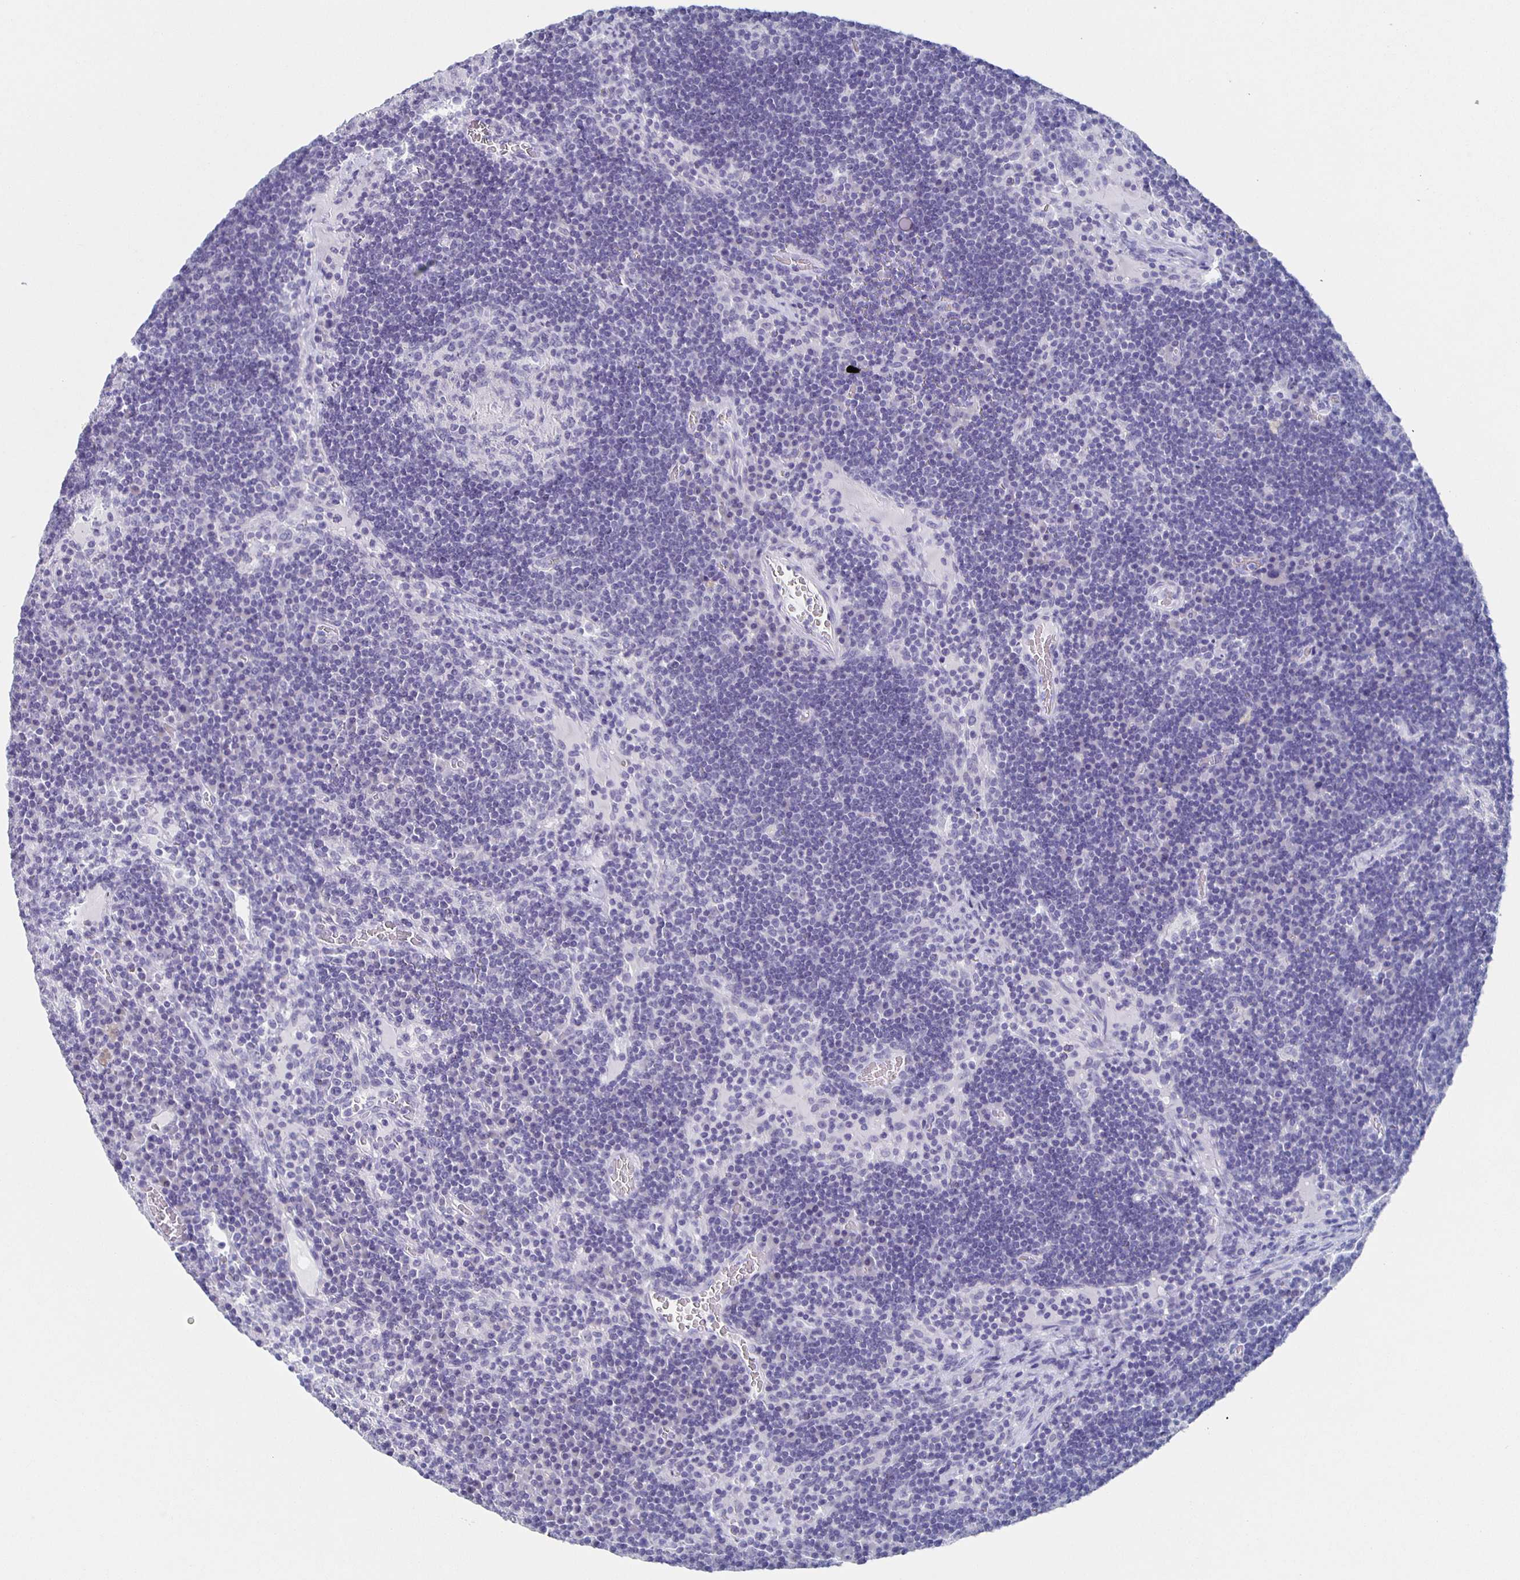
{"staining": {"intensity": "negative", "quantity": "none", "location": "none"}, "tissue": "lymph node", "cell_type": "Germinal center cells", "image_type": "normal", "snomed": [{"axis": "morphology", "description": "Normal tissue, NOS"}, {"axis": "topography", "description": "Lymph node"}], "caption": "High power microscopy histopathology image of an immunohistochemistry image of benign lymph node, revealing no significant expression in germinal center cells.", "gene": "SLC34A2", "patient": {"sex": "male", "age": 67}}